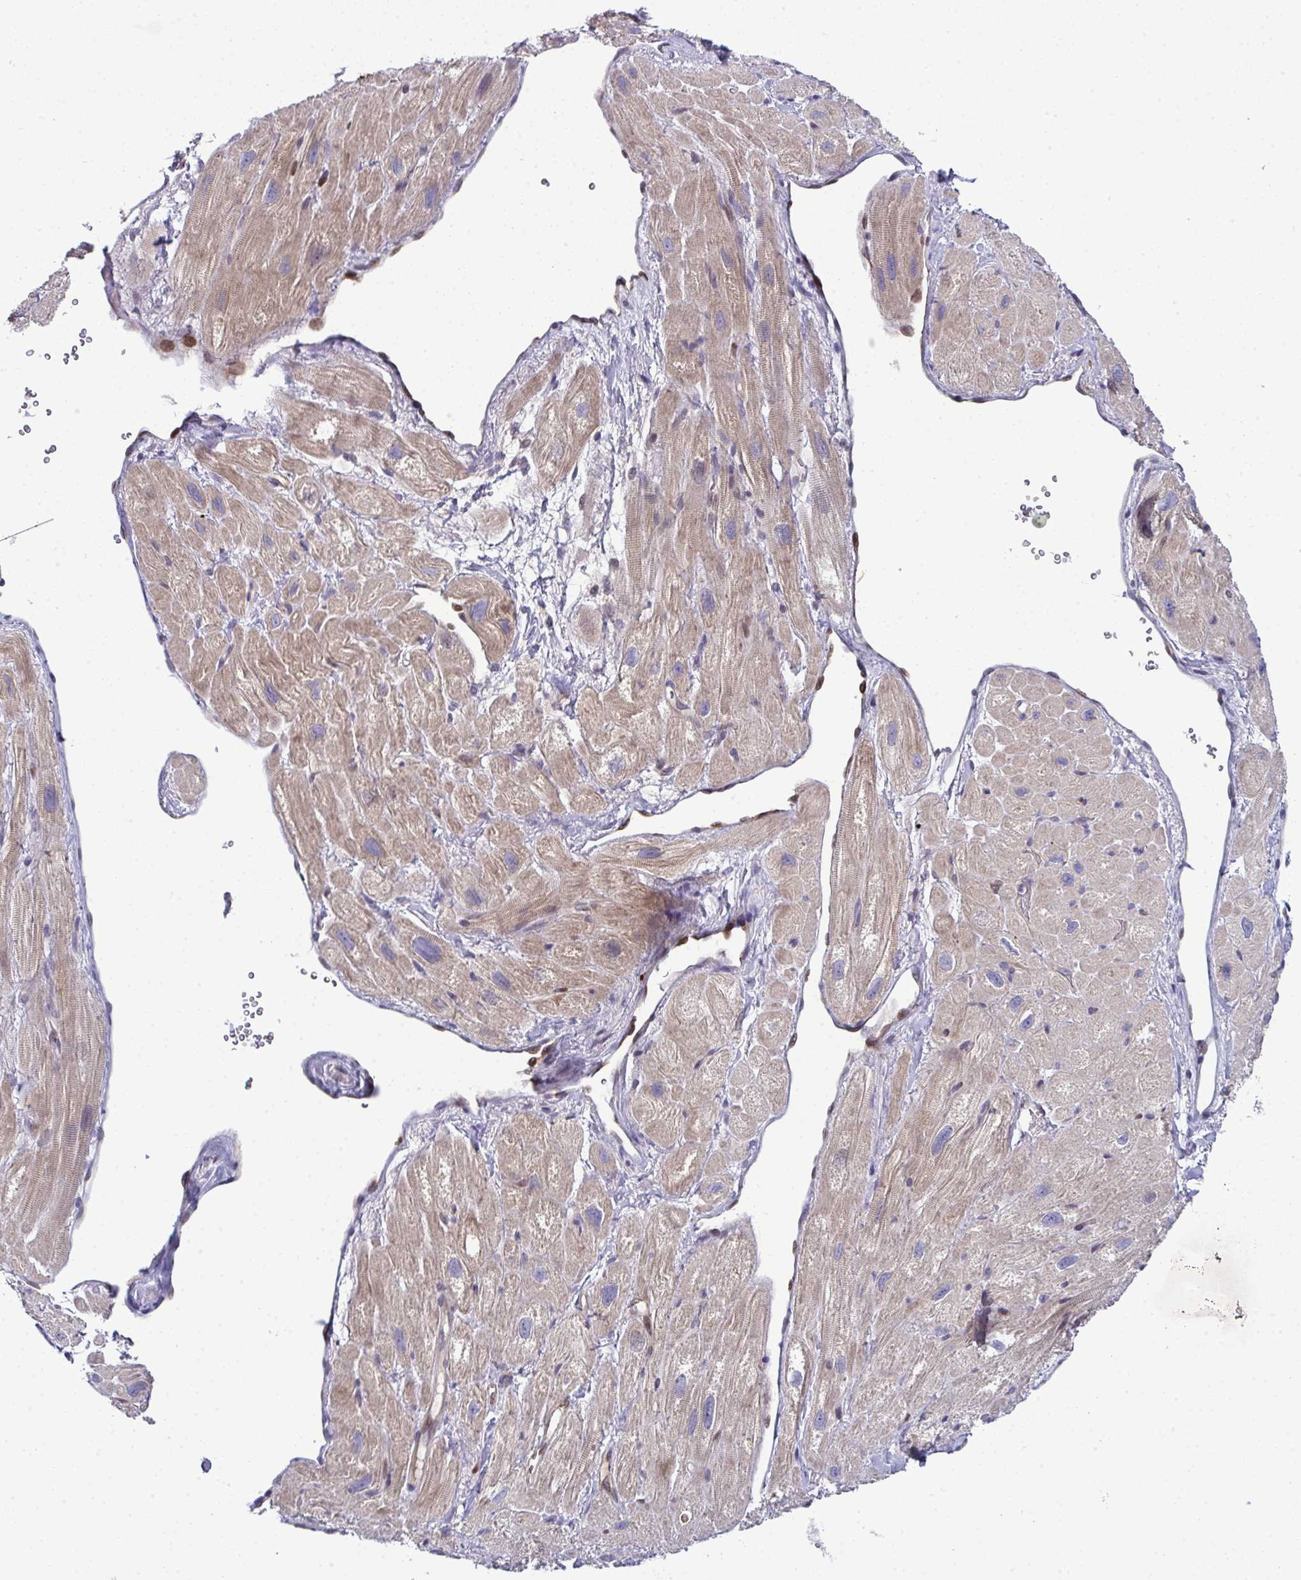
{"staining": {"intensity": "moderate", "quantity": "25%-75%", "location": "cytoplasmic/membranous"}, "tissue": "heart muscle", "cell_type": "Cardiomyocytes", "image_type": "normal", "snomed": [{"axis": "morphology", "description": "Normal tissue, NOS"}, {"axis": "topography", "description": "Heart"}], "caption": "High-magnification brightfield microscopy of normal heart muscle stained with DAB (brown) and counterstained with hematoxylin (blue). cardiomyocytes exhibit moderate cytoplasmic/membranous staining is appreciated in approximately25%-75% of cells.", "gene": "ODF1", "patient": {"sex": "female", "age": 62}}